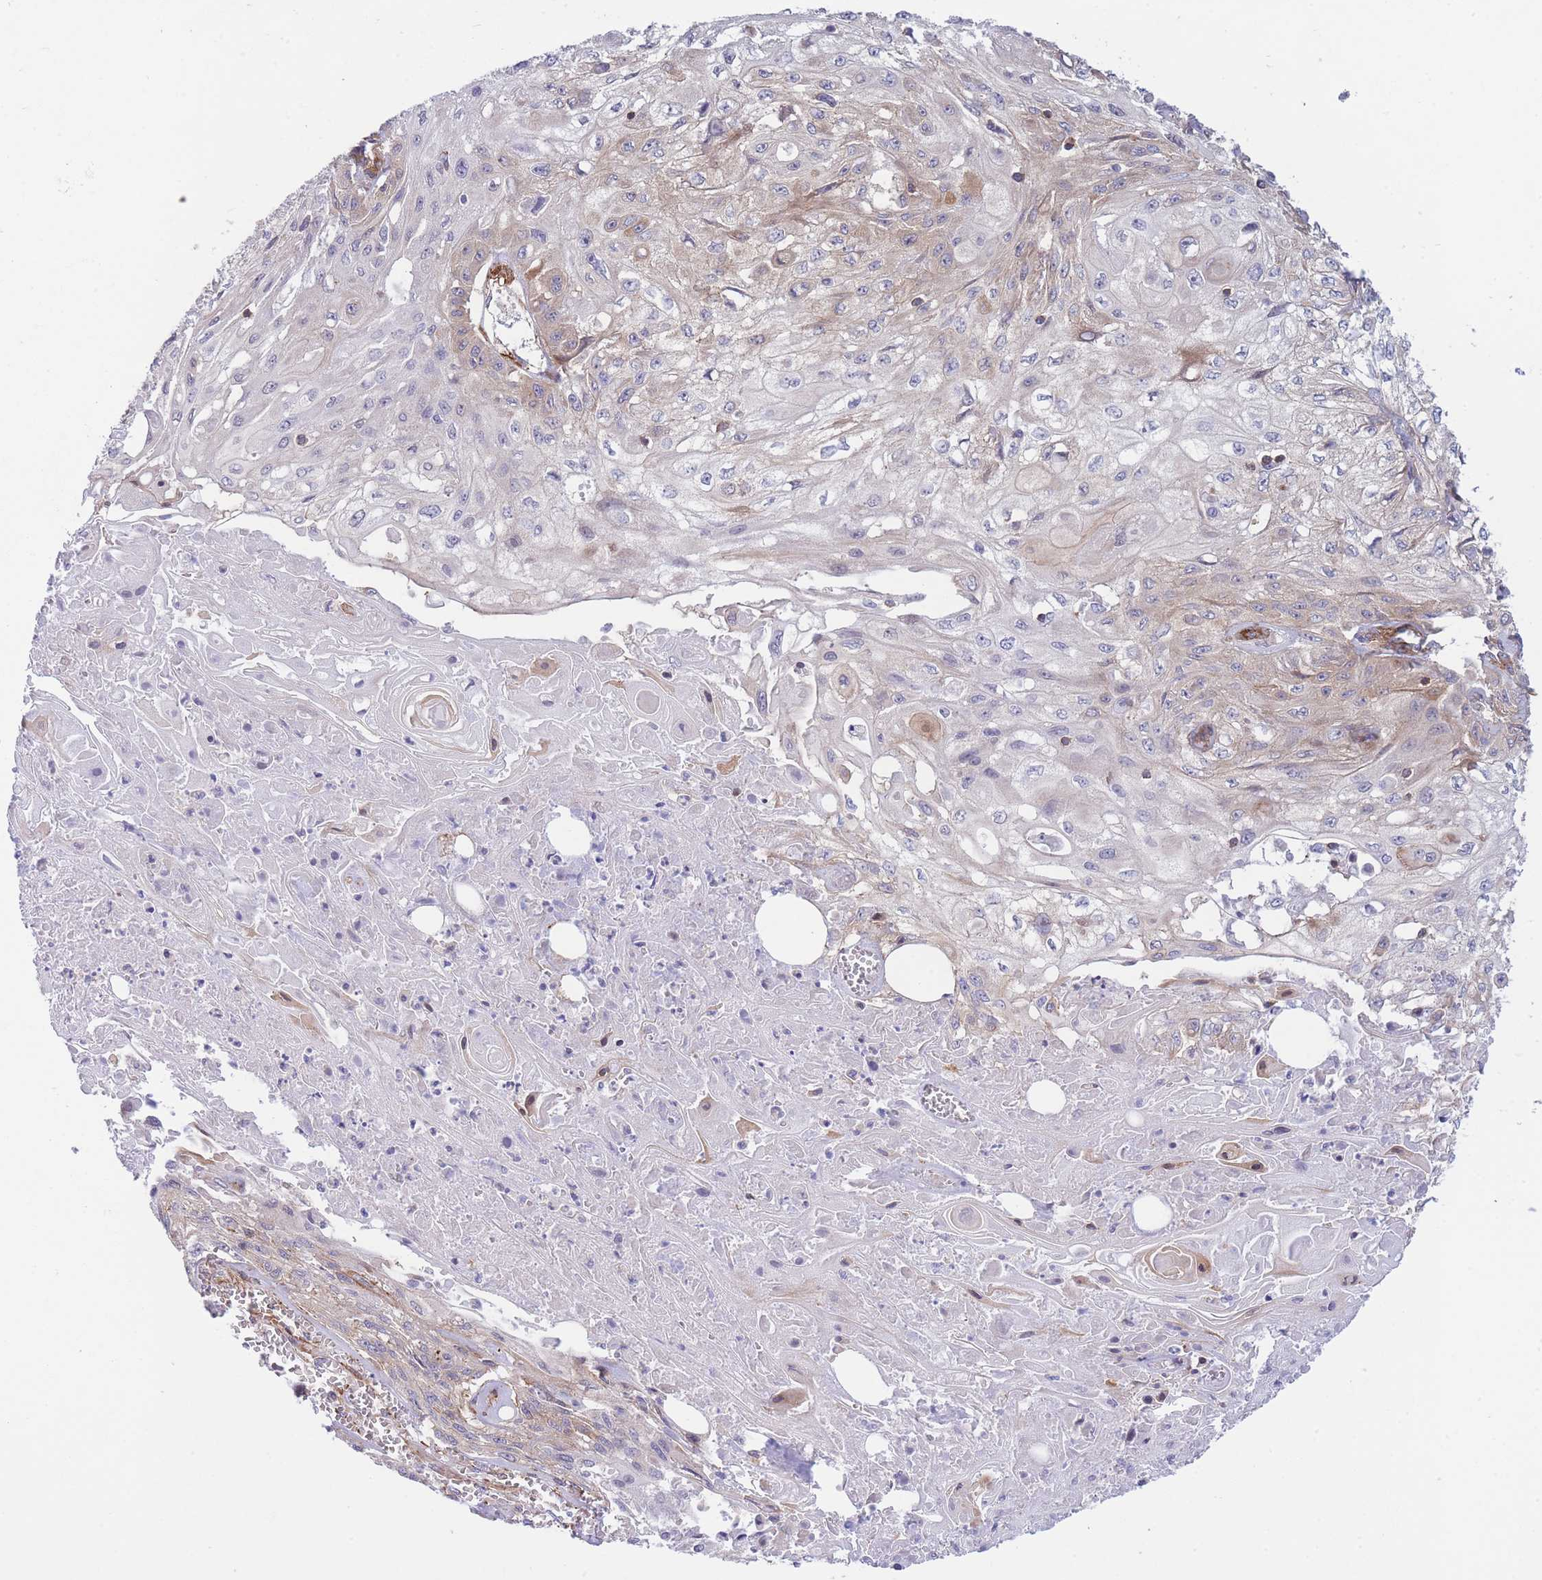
{"staining": {"intensity": "weak", "quantity": "25%-75%", "location": "cytoplasmic/membranous"}, "tissue": "skin cancer", "cell_type": "Tumor cells", "image_type": "cancer", "snomed": [{"axis": "morphology", "description": "Squamous cell carcinoma, NOS"}, {"axis": "morphology", "description": "Squamous cell carcinoma, metastatic, NOS"}, {"axis": "topography", "description": "Skin"}, {"axis": "topography", "description": "Lymph node"}], "caption": "IHC micrograph of human skin metastatic squamous cell carcinoma stained for a protein (brown), which displays low levels of weak cytoplasmic/membranous positivity in about 25%-75% of tumor cells.", "gene": "CDC25B", "patient": {"sex": "male", "age": 75}}